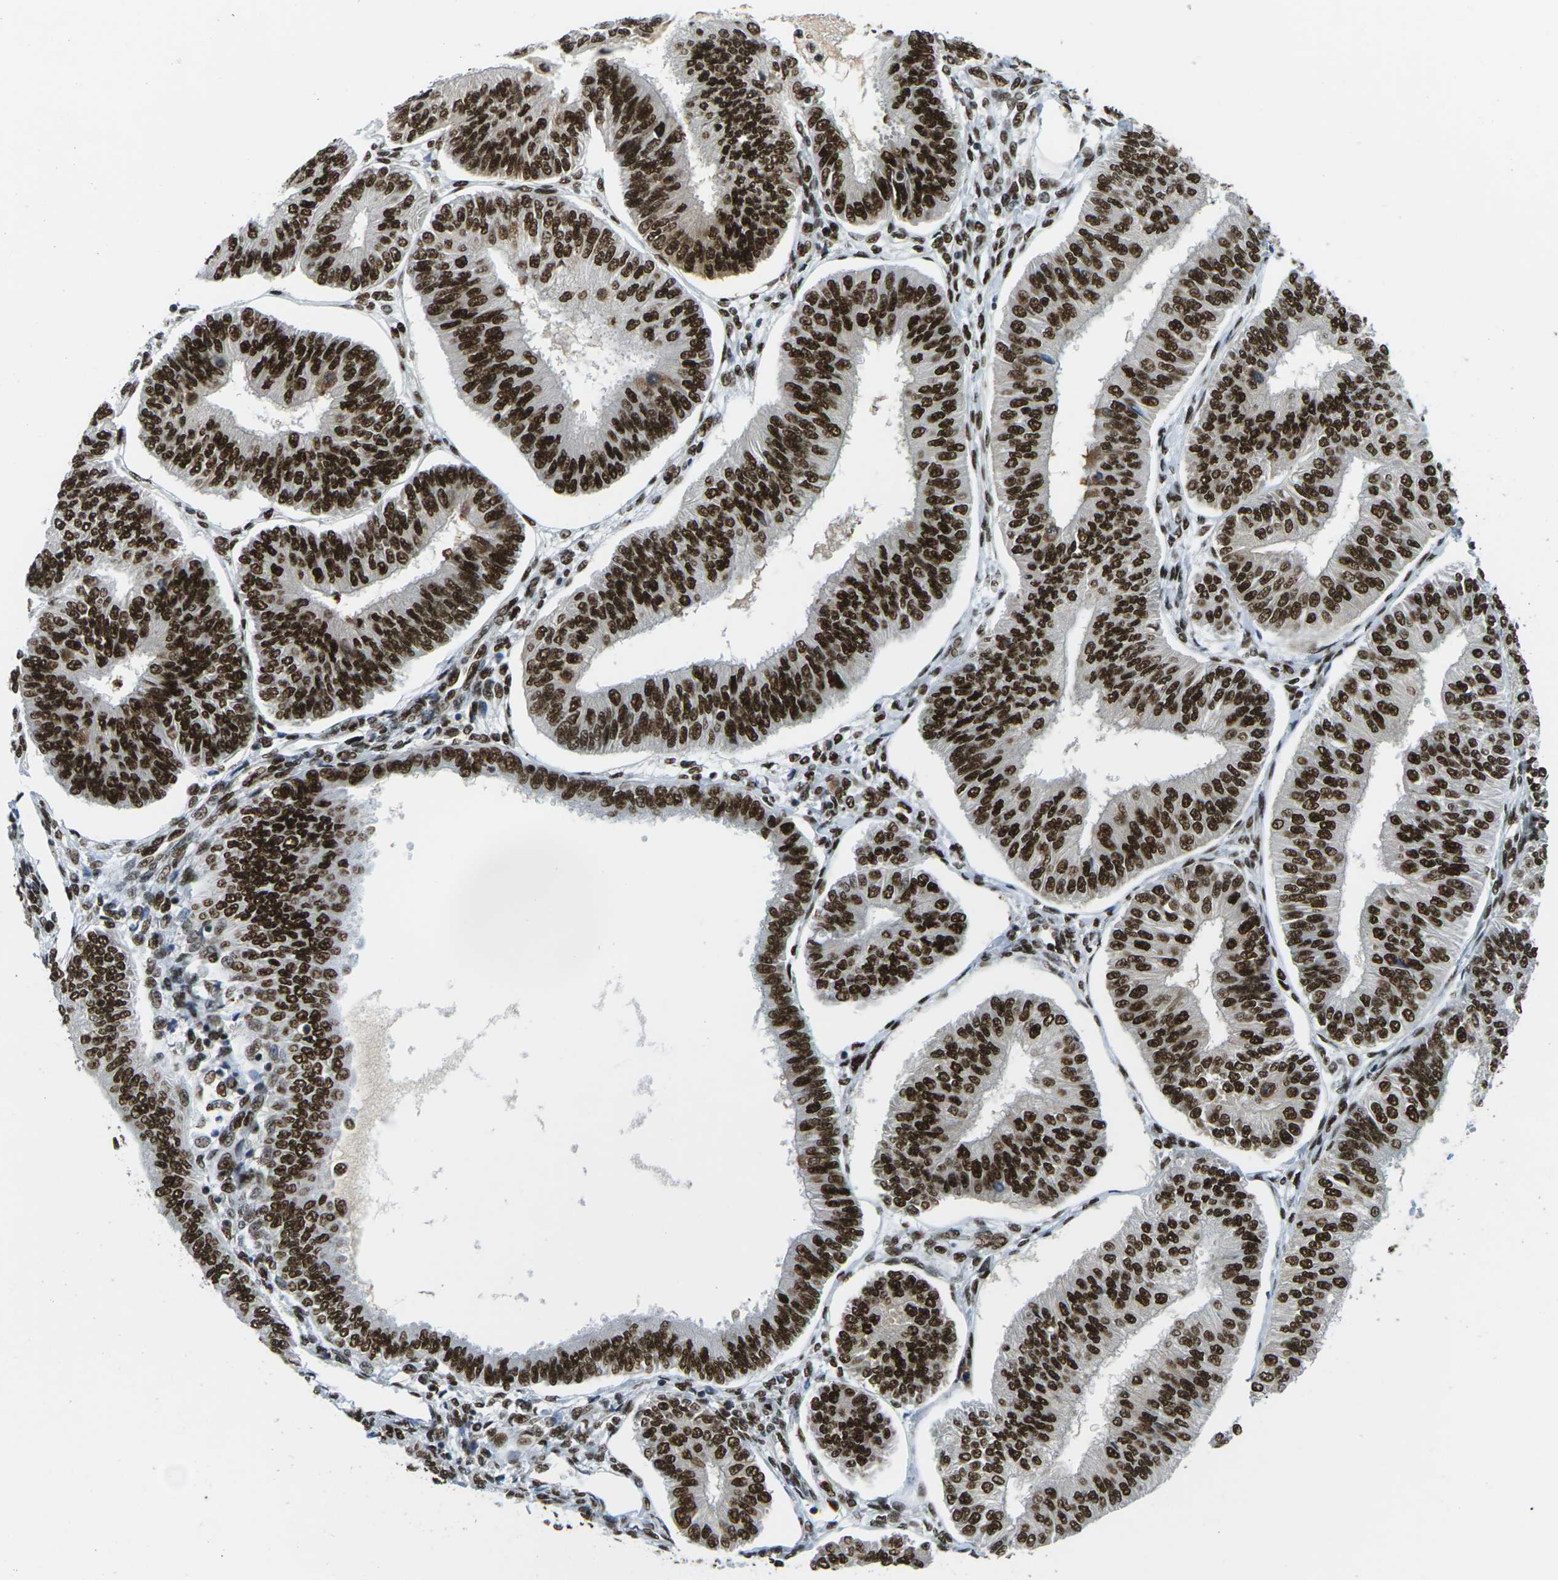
{"staining": {"intensity": "strong", "quantity": ">75%", "location": "nuclear"}, "tissue": "endometrial cancer", "cell_type": "Tumor cells", "image_type": "cancer", "snomed": [{"axis": "morphology", "description": "Adenocarcinoma, NOS"}, {"axis": "topography", "description": "Endometrium"}], "caption": "The photomicrograph displays immunohistochemical staining of endometrial cancer (adenocarcinoma). There is strong nuclear staining is identified in approximately >75% of tumor cells.", "gene": "PSME3", "patient": {"sex": "female", "age": 58}}